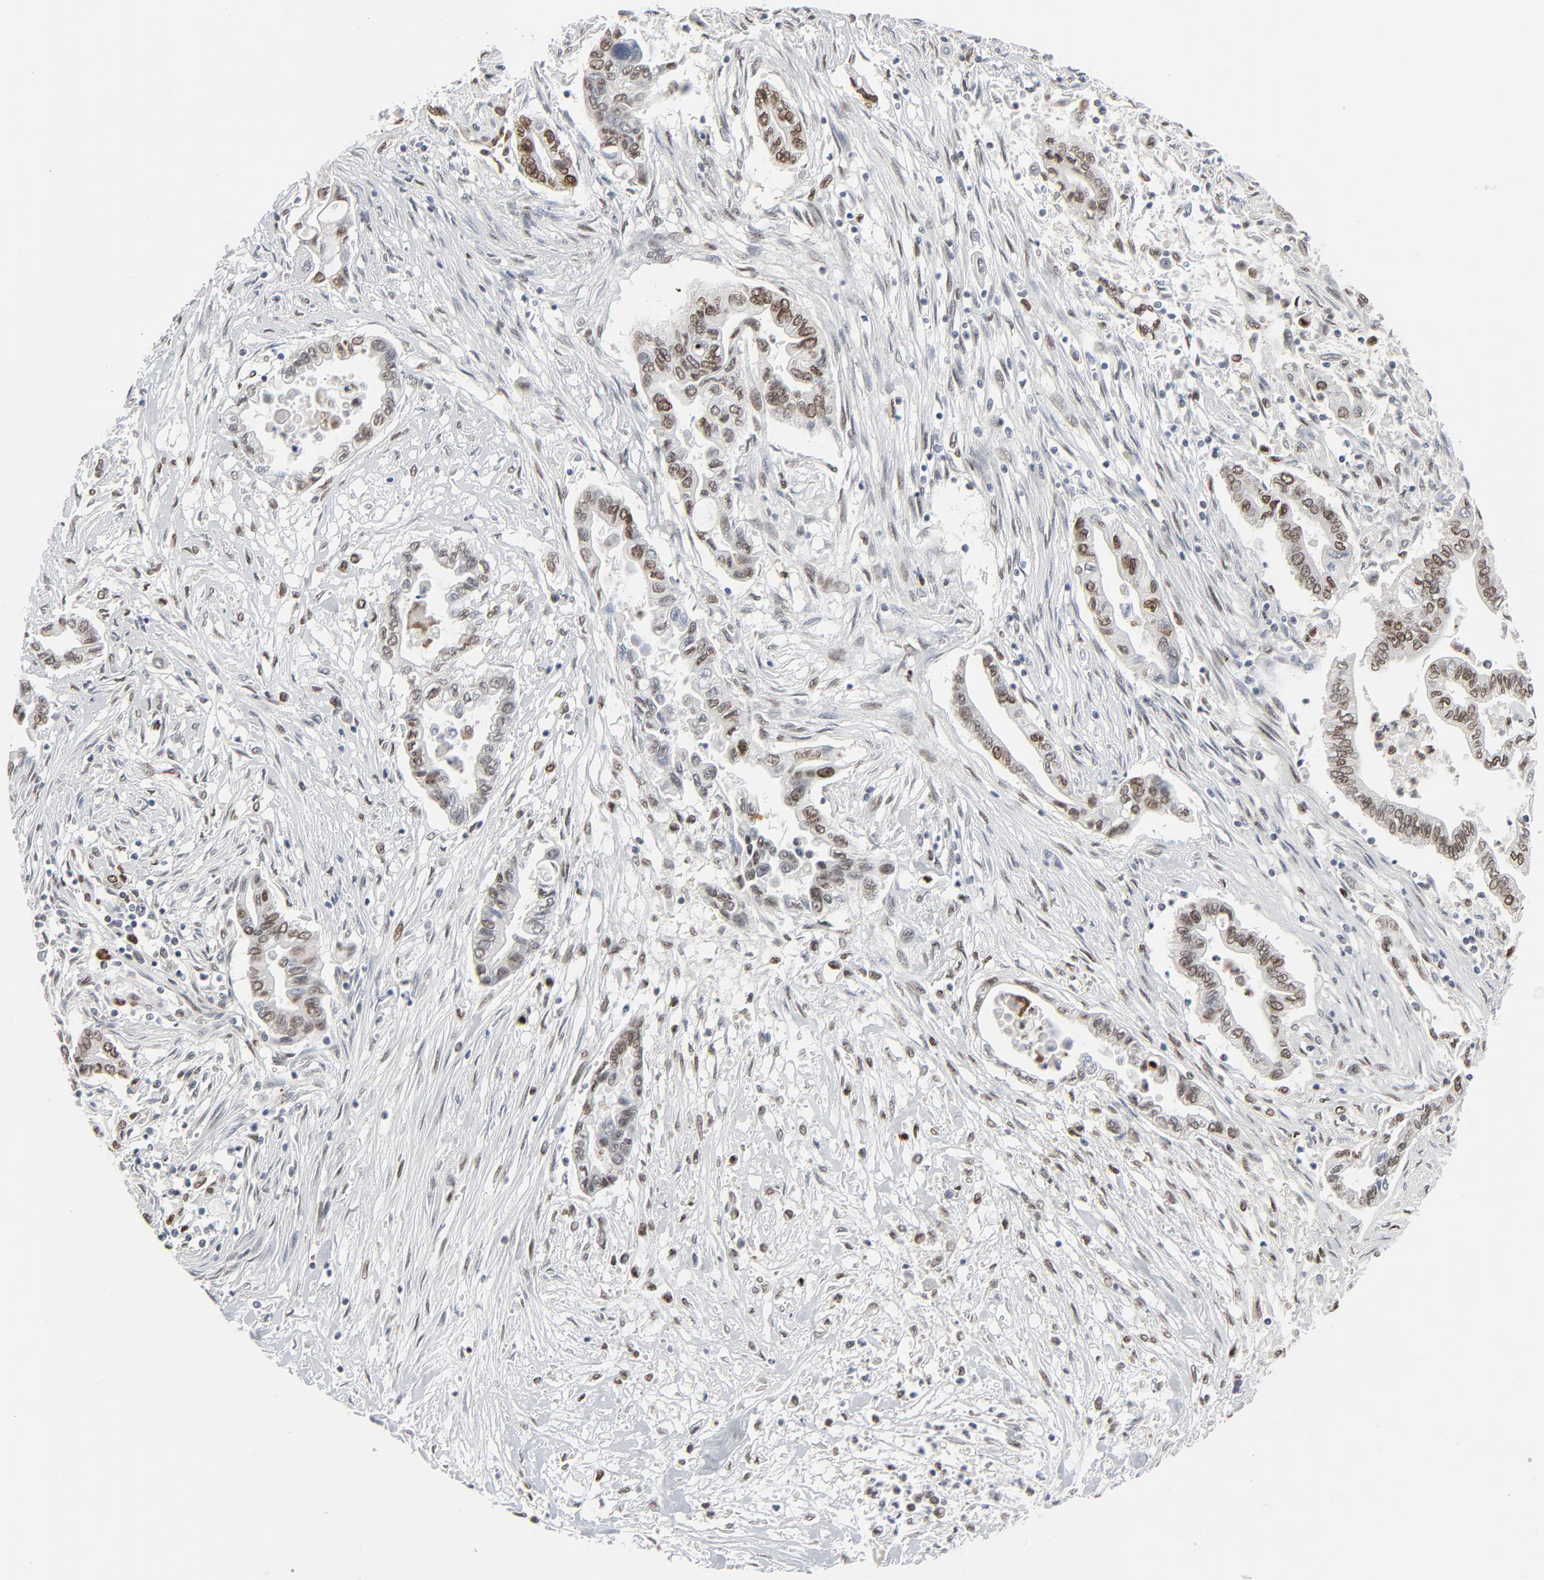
{"staining": {"intensity": "strong", "quantity": "25%-75%", "location": "nuclear"}, "tissue": "pancreatic cancer", "cell_type": "Tumor cells", "image_type": "cancer", "snomed": [{"axis": "morphology", "description": "Adenocarcinoma, NOS"}, {"axis": "topography", "description": "Pancreas"}], "caption": "This is an image of immunohistochemistry staining of pancreatic cancer, which shows strong positivity in the nuclear of tumor cells.", "gene": "CUX1", "patient": {"sex": "female", "age": 57}}